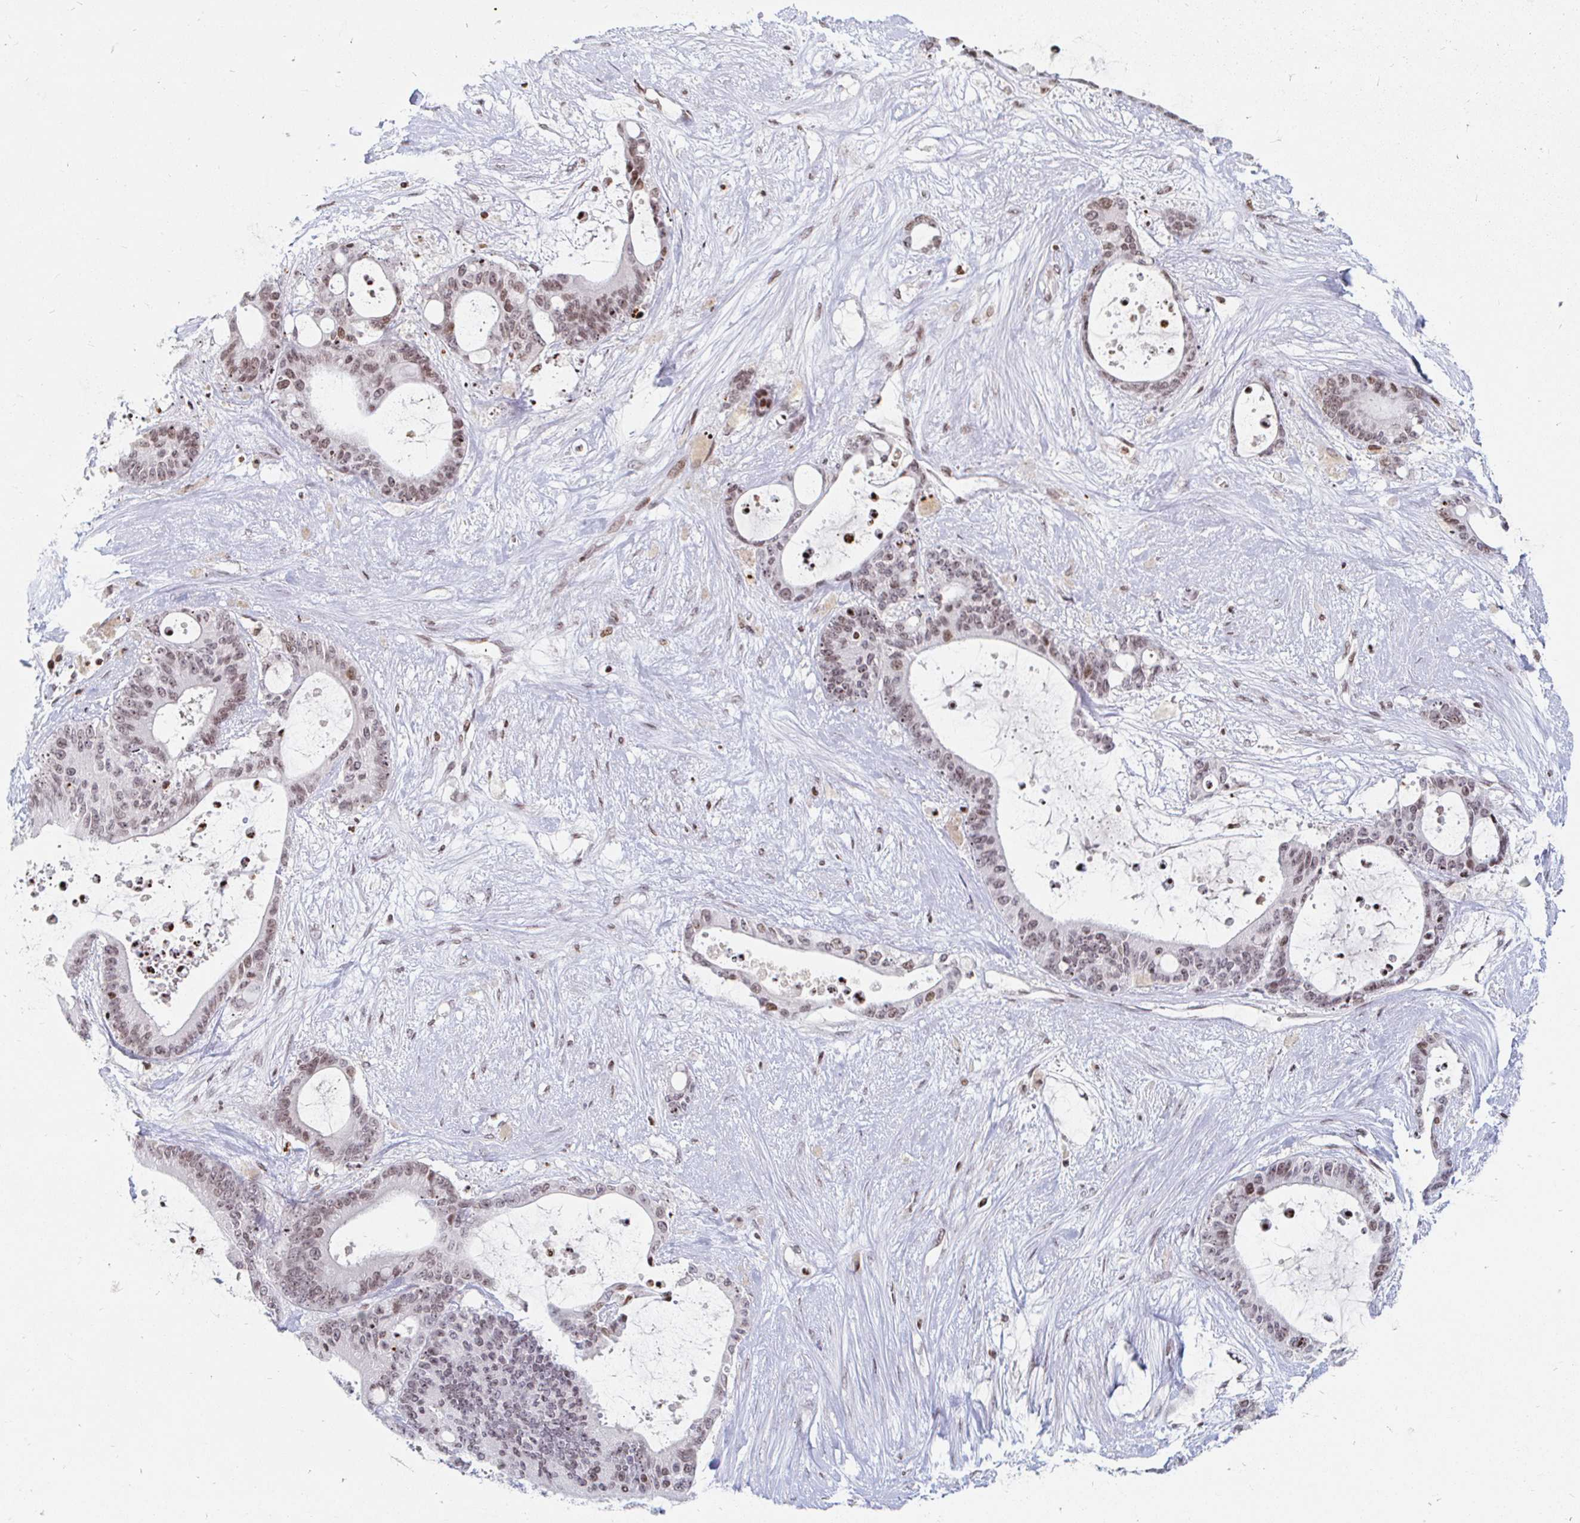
{"staining": {"intensity": "moderate", "quantity": ">75%", "location": "nuclear"}, "tissue": "liver cancer", "cell_type": "Tumor cells", "image_type": "cancer", "snomed": [{"axis": "morphology", "description": "Normal tissue, NOS"}, {"axis": "morphology", "description": "Cholangiocarcinoma"}, {"axis": "topography", "description": "Liver"}, {"axis": "topography", "description": "Peripheral nerve tissue"}], "caption": "Protein positivity by IHC demonstrates moderate nuclear expression in approximately >75% of tumor cells in liver cholangiocarcinoma. (DAB IHC, brown staining for protein, blue staining for nuclei).", "gene": "HOXC10", "patient": {"sex": "female", "age": 73}}